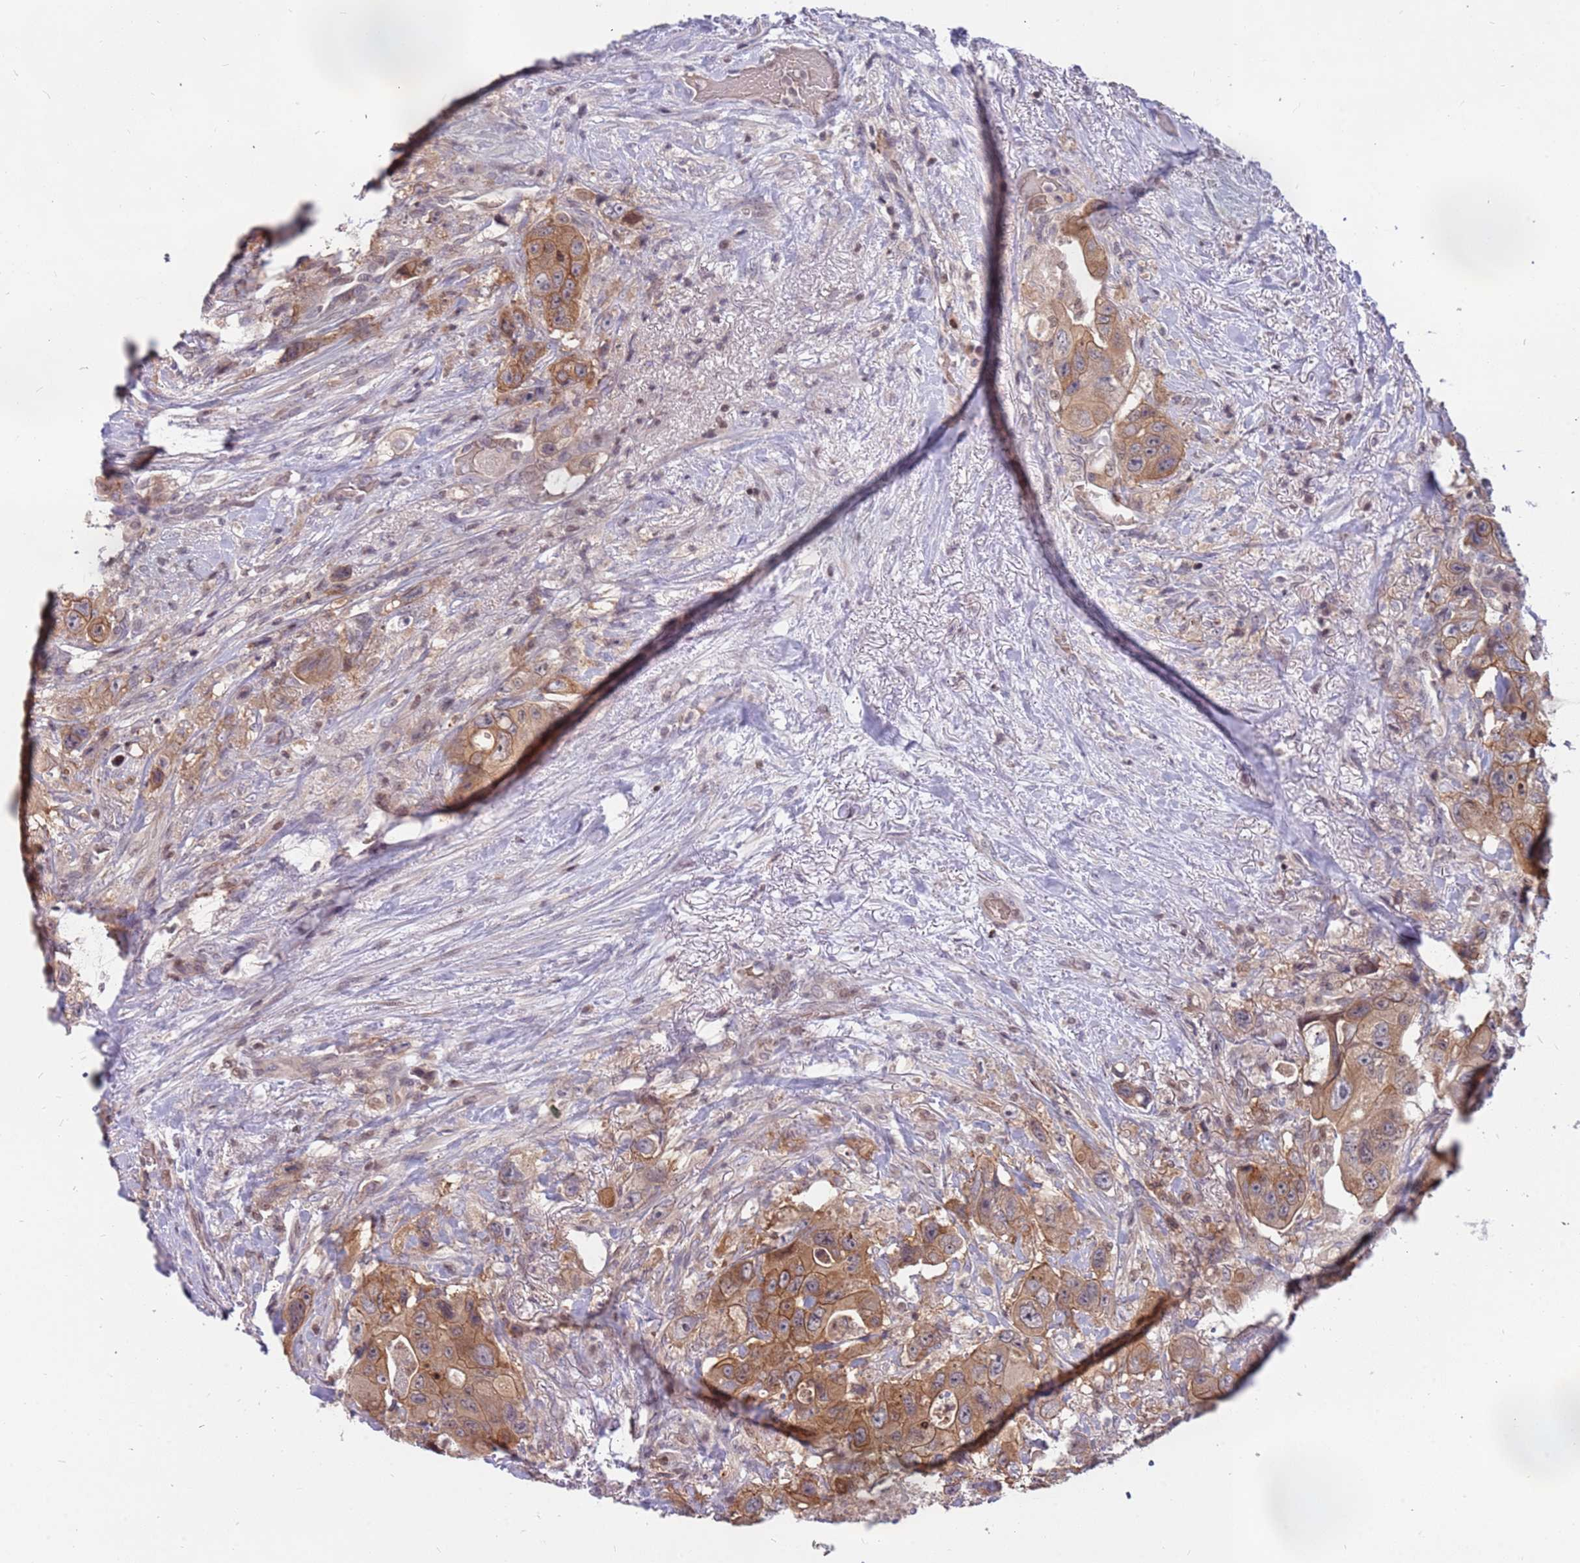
{"staining": {"intensity": "moderate", "quantity": ">75%", "location": "cytoplasmic/membranous"}, "tissue": "colorectal cancer", "cell_type": "Tumor cells", "image_type": "cancer", "snomed": [{"axis": "morphology", "description": "Adenocarcinoma, NOS"}, {"axis": "topography", "description": "Colon"}], "caption": "Protein positivity by IHC demonstrates moderate cytoplasmic/membranous positivity in about >75% of tumor cells in colorectal cancer (adenocarcinoma).", "gene": "ARHGEF5", "patient": {"sex": "female", "age": 46}}